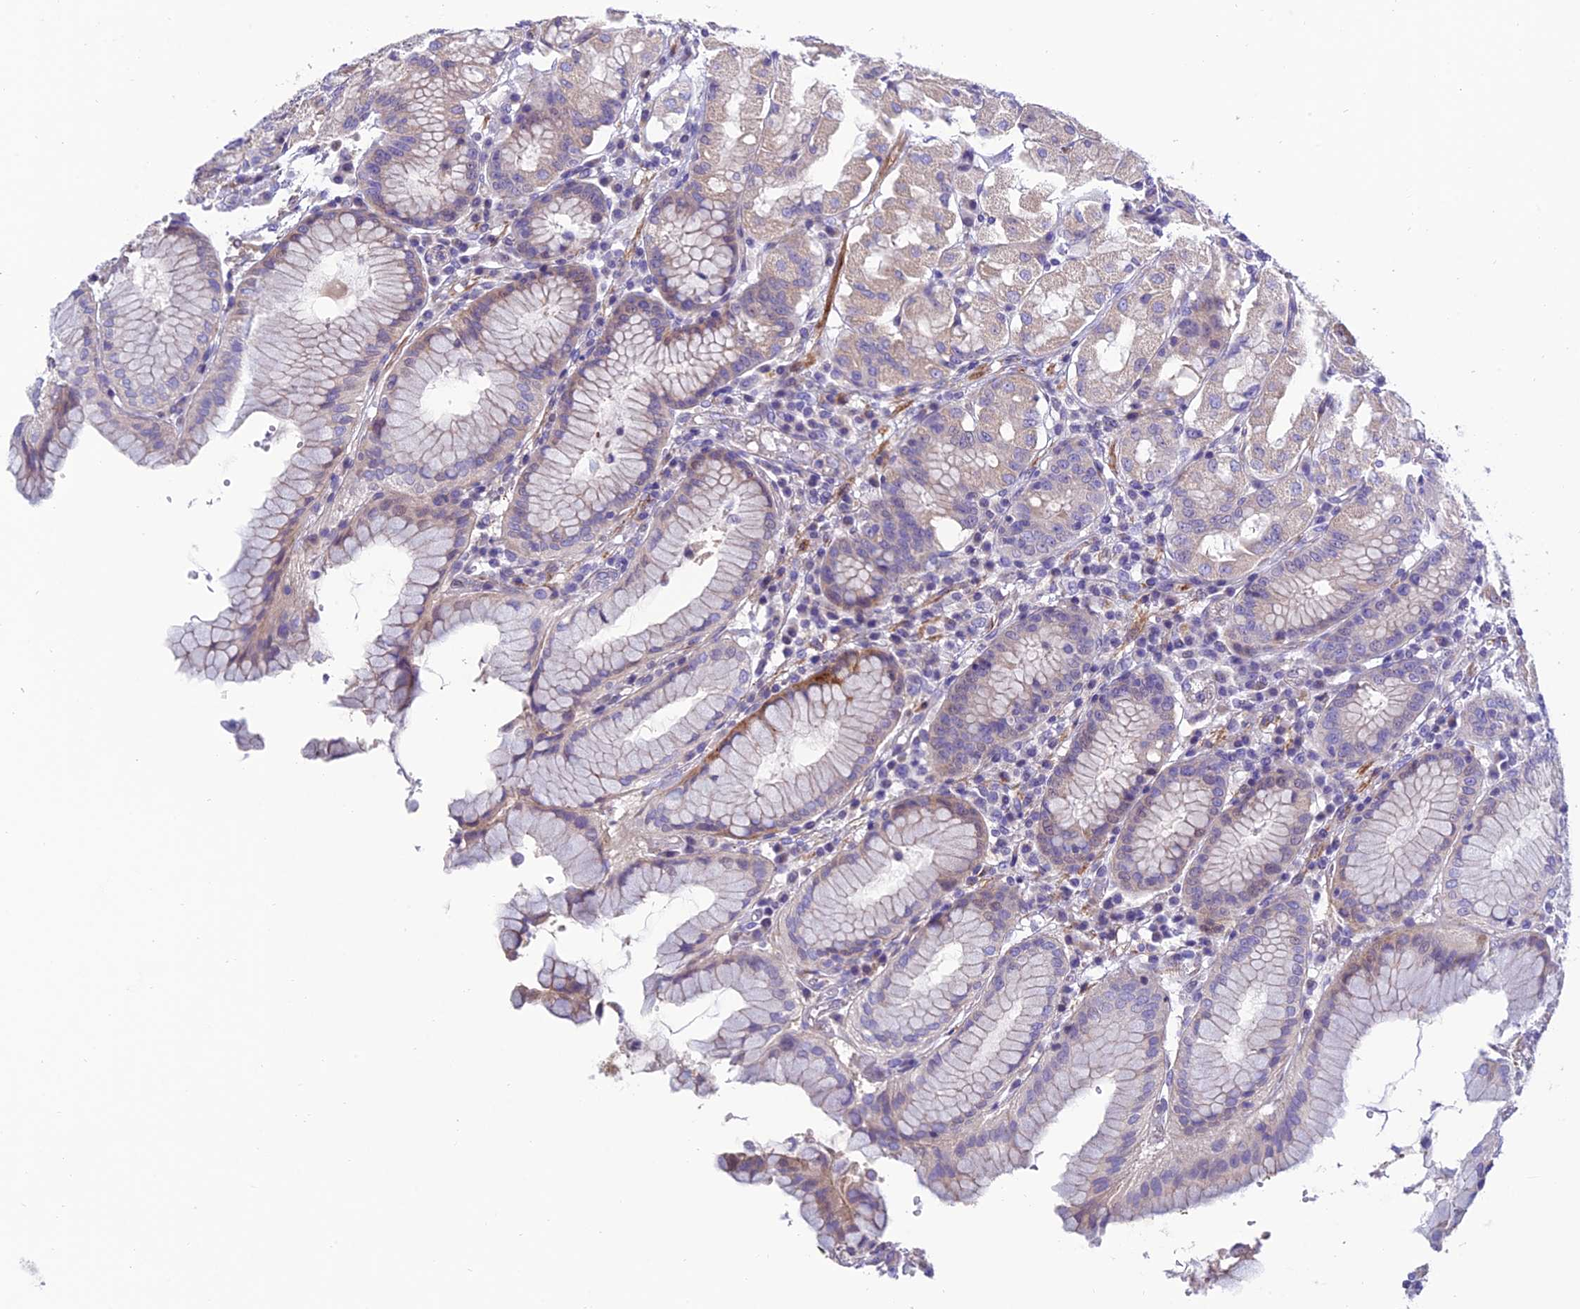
{"staining": {"intensity": "weak", "quantity": "<25%", "location": "cytoplasmic/membranous"}, "tissue": "stomach", "cell_type": "Glandular cells", "image_type": "normal", "snomed": [{"axis": "morphology", "description": "Normal tissue, NOS"}, {"axis": "topography", "description": "Stomach"}, {"axis": "topography", "description": "Stomach, lower"}], "caption": "Immunohistochemistry of unremarkable stomach reveals no staining in glandular cells.", "gene": "FAM178B", "patient": {"sex": "female", "age": 56}}